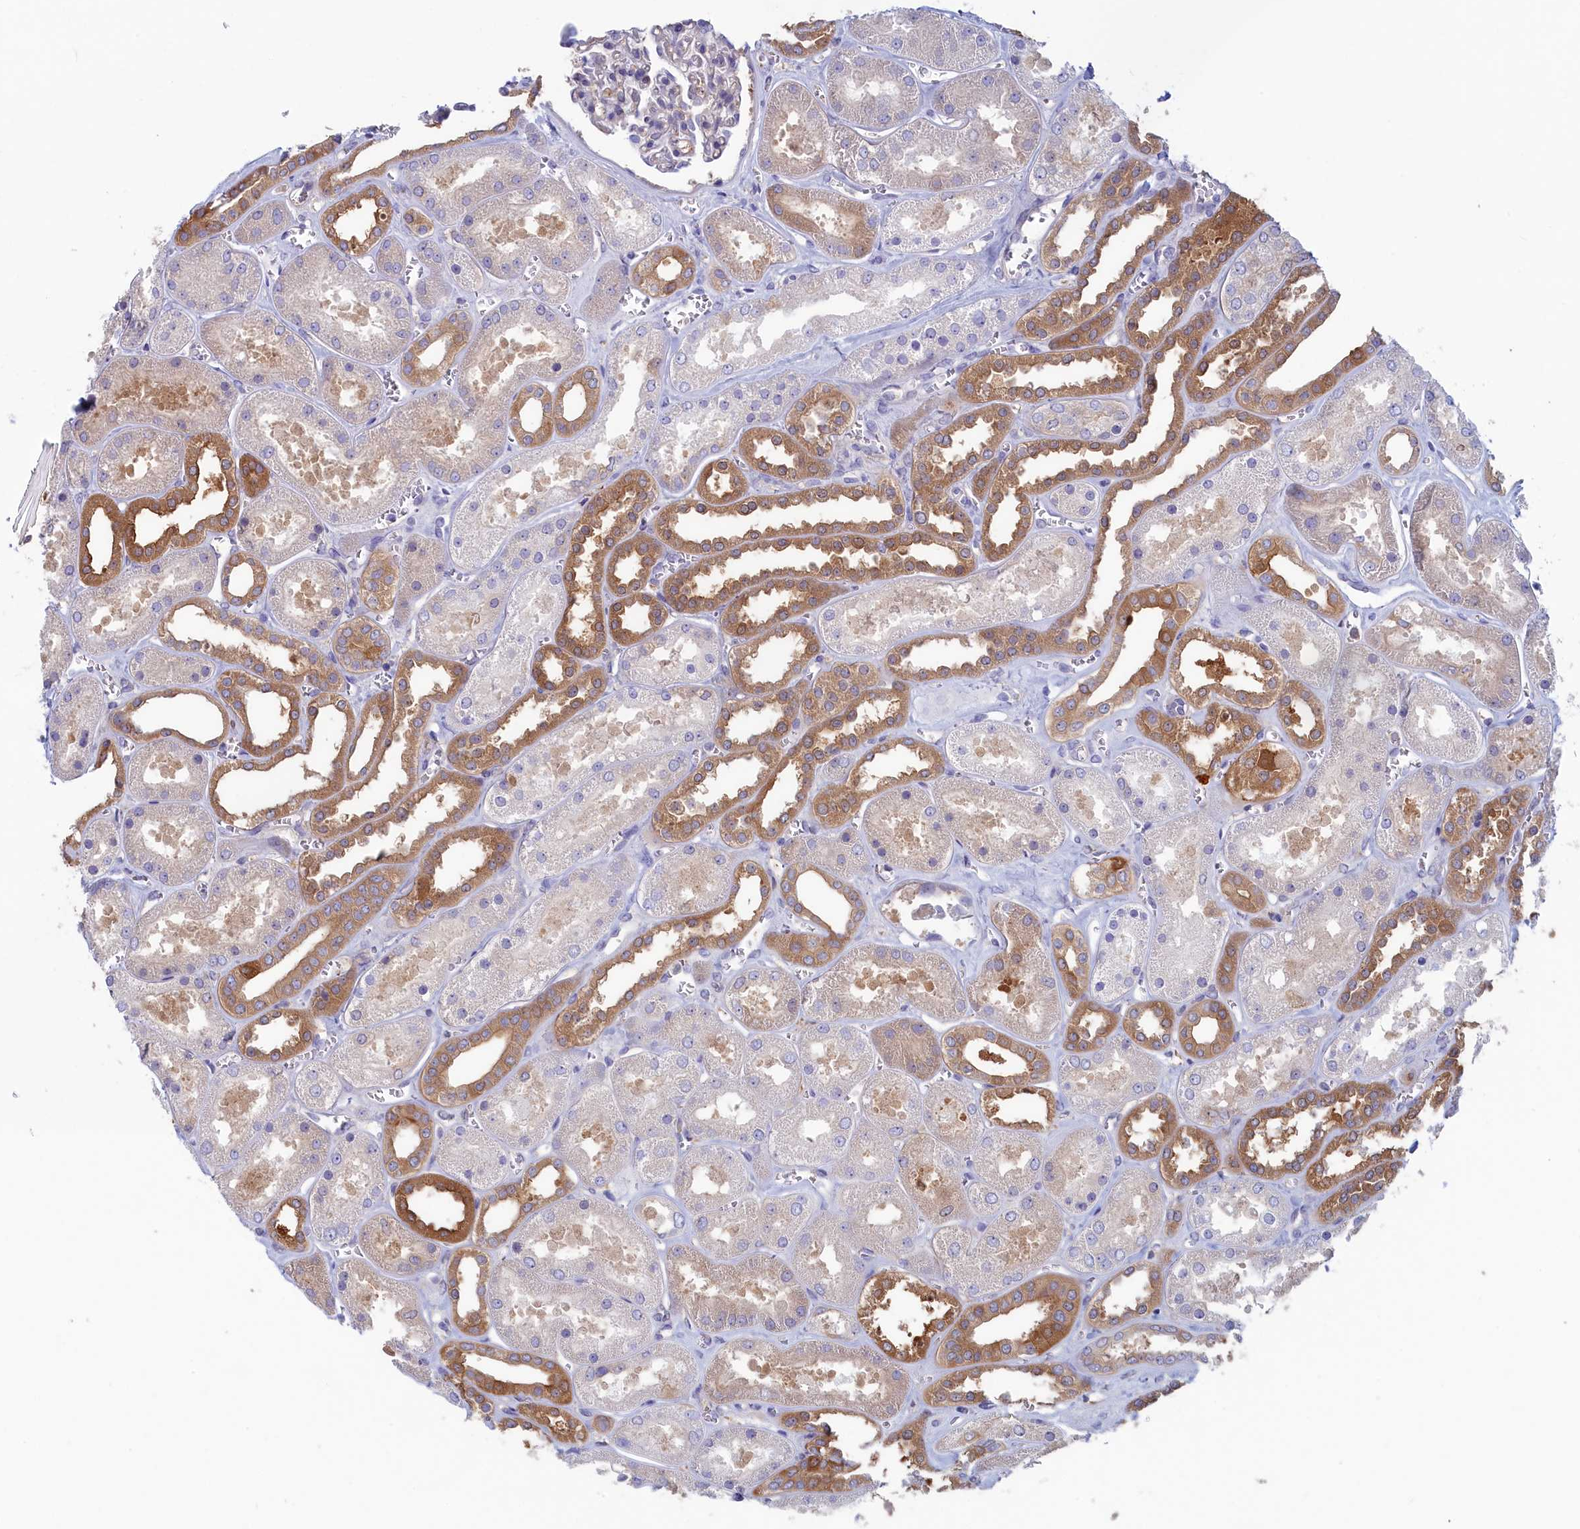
{"staining": {"intensity": "negative", "quantity": "none", "location": "none"}, "tissue": "kidney", "cell_type": "Cells in glomeruli", "image_type": "normal", "snomed": [{"axis": "morphology", "description": "Normal tissue, NOS"}, {"axis": "morphology", "description": "Adenocarcinoma, NOS"}, {"axis": "topography", "description": "Kidney"}], "caption": "Immunohistochemistry photomicrograph of normal kidney stained for a protein (brown), which displays no positivity in cells in glomeruli. (DAB immunohistochemistry with hematoxylin counter stain).", "gene": "SYNDIG1L", "patient": {"sex": "female", "age": 68}}